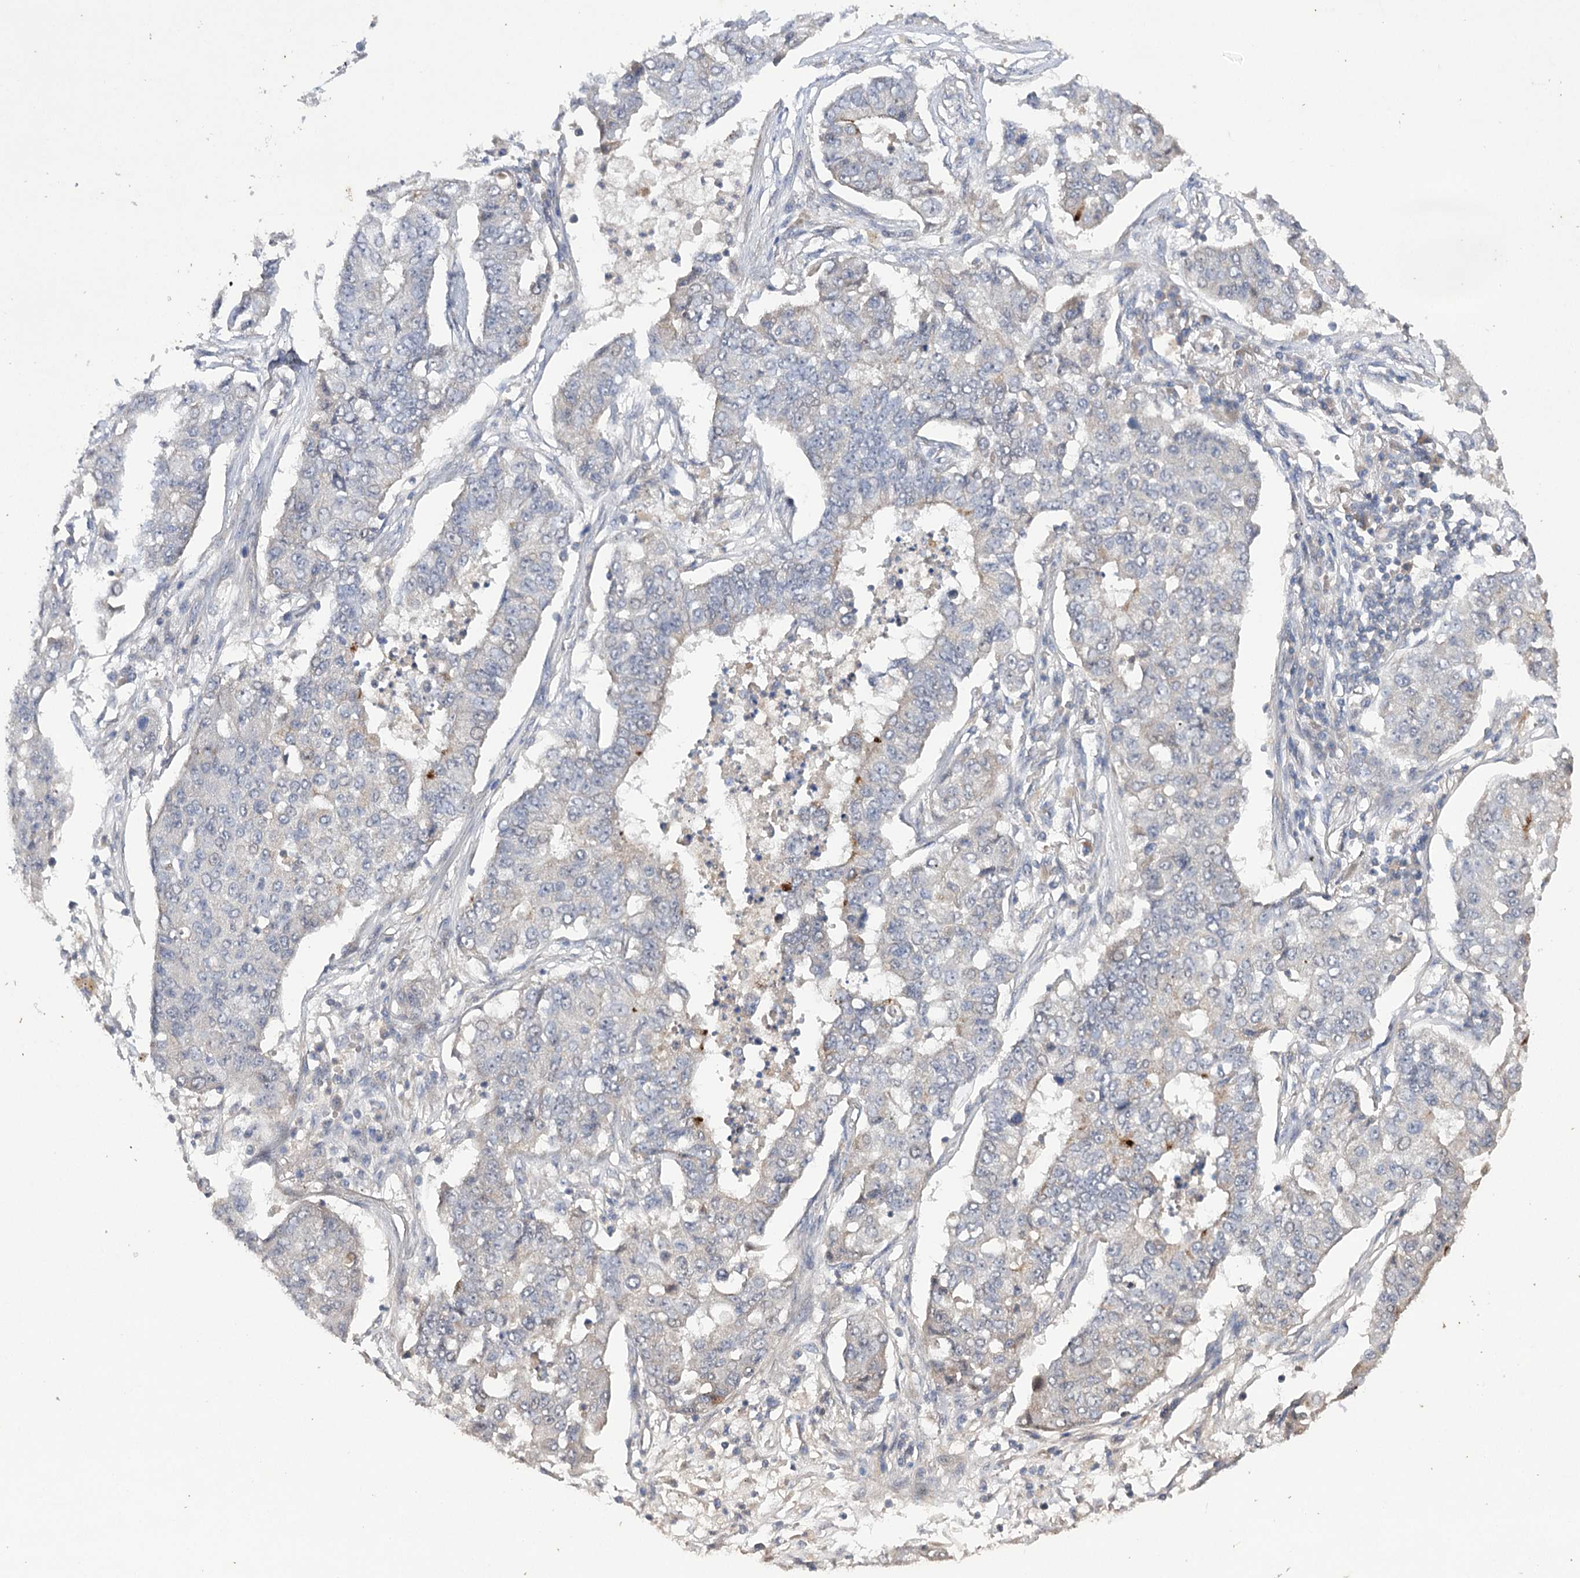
{"staining": {"intensity": "negative", "quantity": "none", "location": "none"}, "tissue": "lung cancer", "cell_type": "Tumor cells", "image_type": "cancer", "snomed": [{"axis": "morphology", "description": "Squamous cell carcinoma, NOS"}, {"axis": "topography", "description": "Lung"}], "caption": "DAB (3,3'-diaminobenzidine) immunohistochemical staining of lung cancer exhibits no significant staining in tumor cells.", "gene": "BCR", "patient": {"sex": "male", "age": 74}}